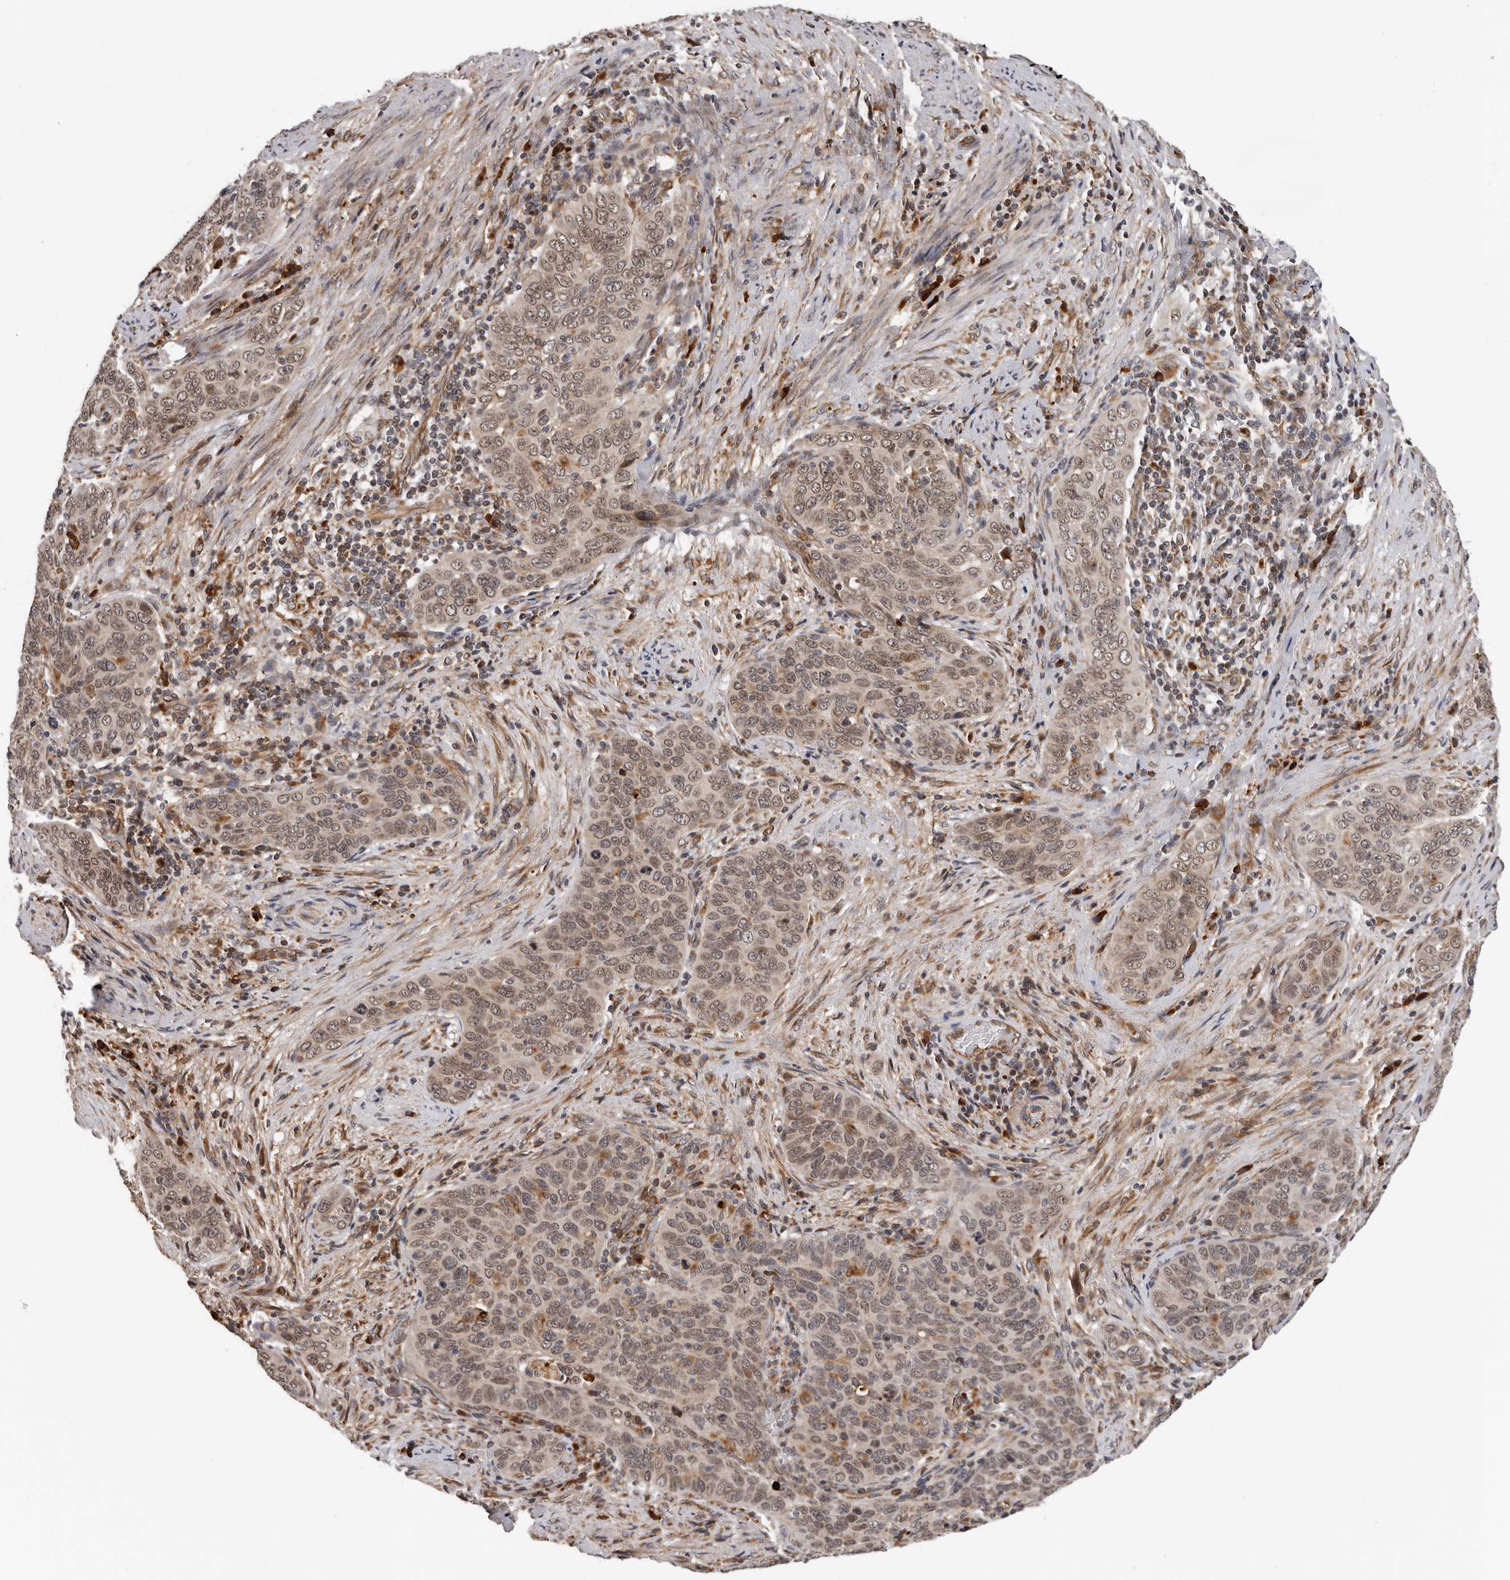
{"staining": {"intensity": "weak", "quantity": ">75%", "location": "cytoplasmic/membranous,nuclear"}, "tissue": "cervical cancer", "cell_type": "Tumor cells", "image_type": "cancer", "snomed": [{"axis": "morphology", "description": "Squamous cell carcinoma, NOS"}, {"axis": "topography", "description": "Cervix"}], "caption": "Immunohistochemical staining of cervical cancer (squamous cell carcinoma) shows weak cytoplasmic/membranous and nuclear protein expression in about >75% of tumor cells. (DAB (3,3'-diaminobenzidine) IHC with brightfield microscopy, high magnification).", "gene": "RNF157", "patient": {"sex": "female", "age": 60}}